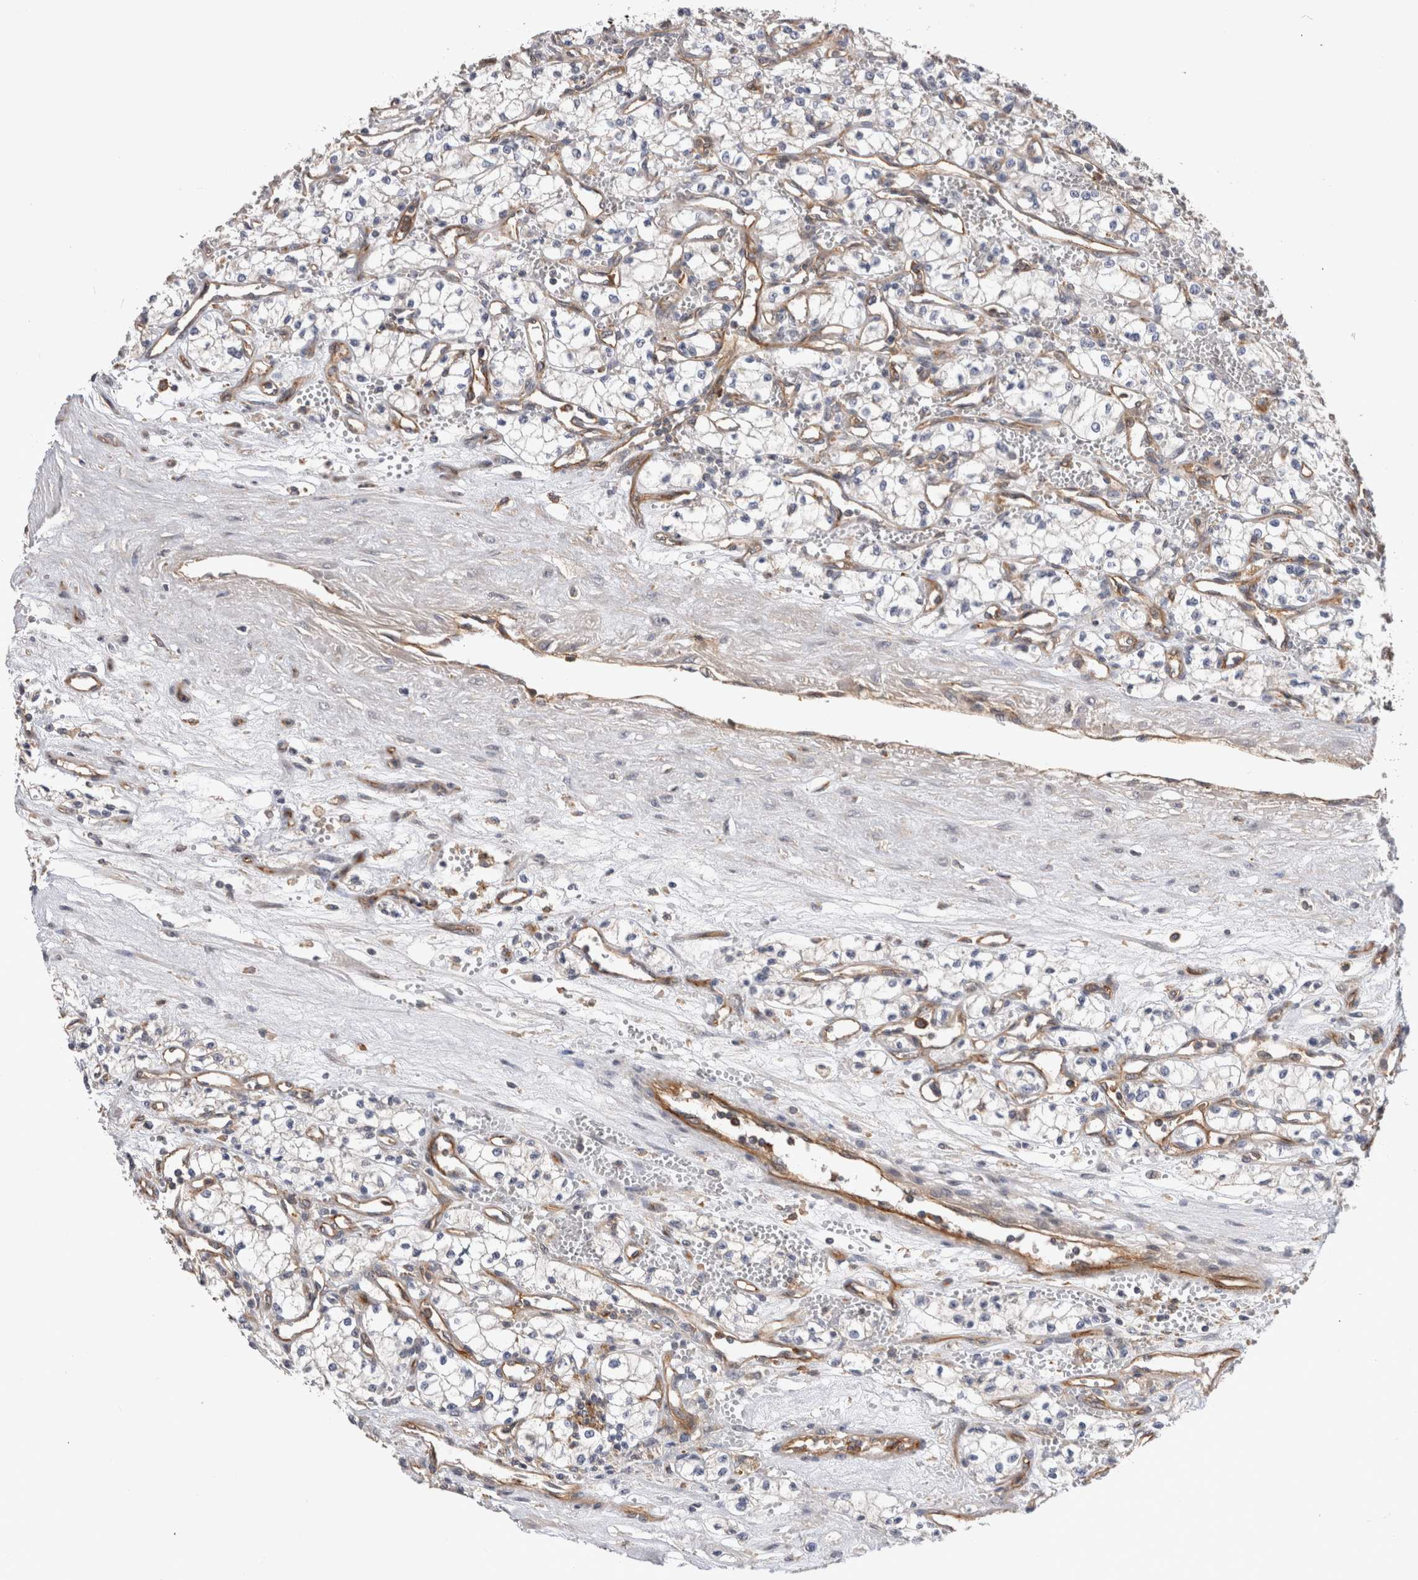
{"staining": {"intensity": "negative", "quantity": "none", "location": "none"}, "tissue": "renal cancer", "cell_type": "Tumor cells", "image_type": "cancer", "snomed": [{"axis": "morphology", "description": "Adenocarcinoma, NOS"}, {"axis": "topography", "description": "Kidney"}], "caption": "Protein analysis of renal cancer displays no significant staining in tumor cells.", "gene": "BNIP2", "patient": {"sex": "male", "age": 59}}